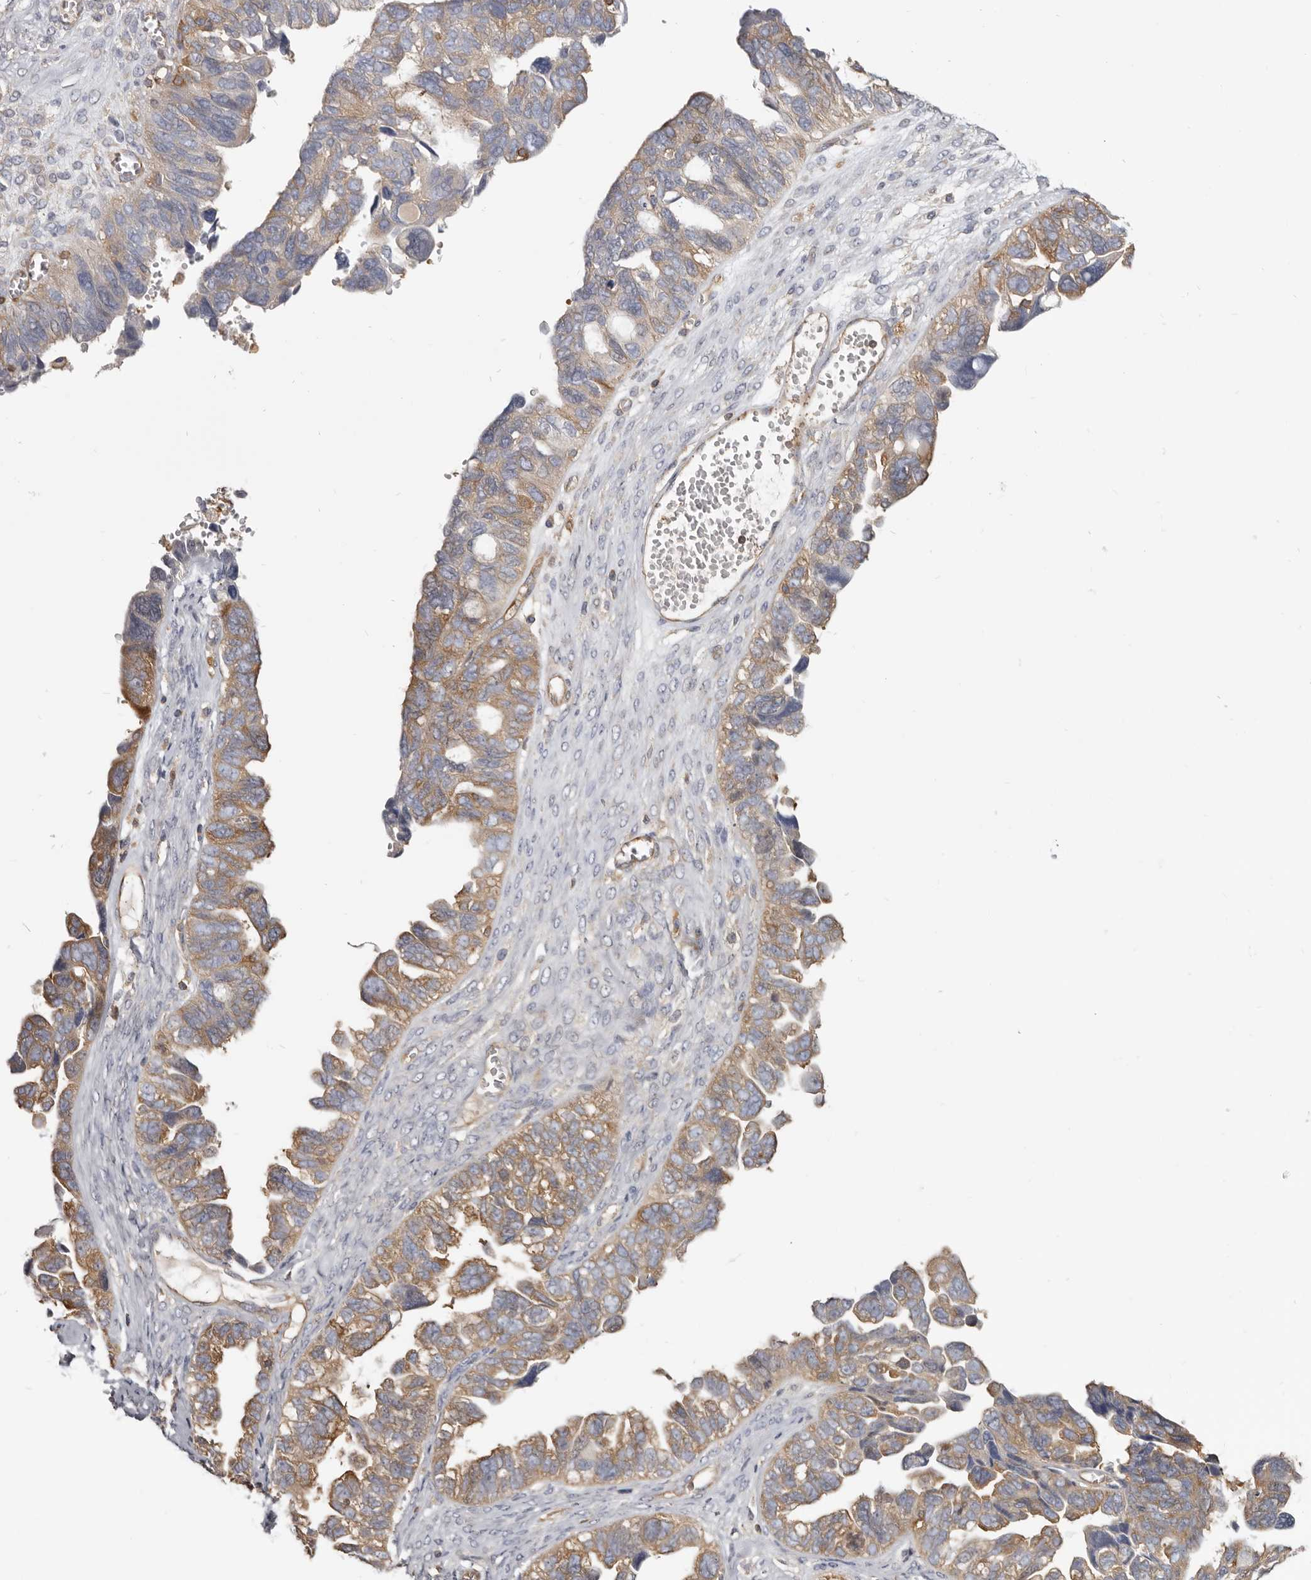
{"staining": {"intensity": "moderate", "quantity": ">75%", "location": "cytoplasmic/membranous"}, "tissue": "ovarian cancer", "cell_type": "Tumor cells", "image_type": "cancer", "snomed": [{"axis": "morphology", "description": "Cystadenocarcinoma, serous, NOS"}, {"axis": "topography", "description": "Ovary"}], "caption": "Tumor cells reveal medium levels of moderate cytoplasmic/membranous expression in about >75% of cells in ovarian cancer (serous cystadenocarcinoma).", "gene": "CBL", "patient": {"sex": "female", "age": 79}}